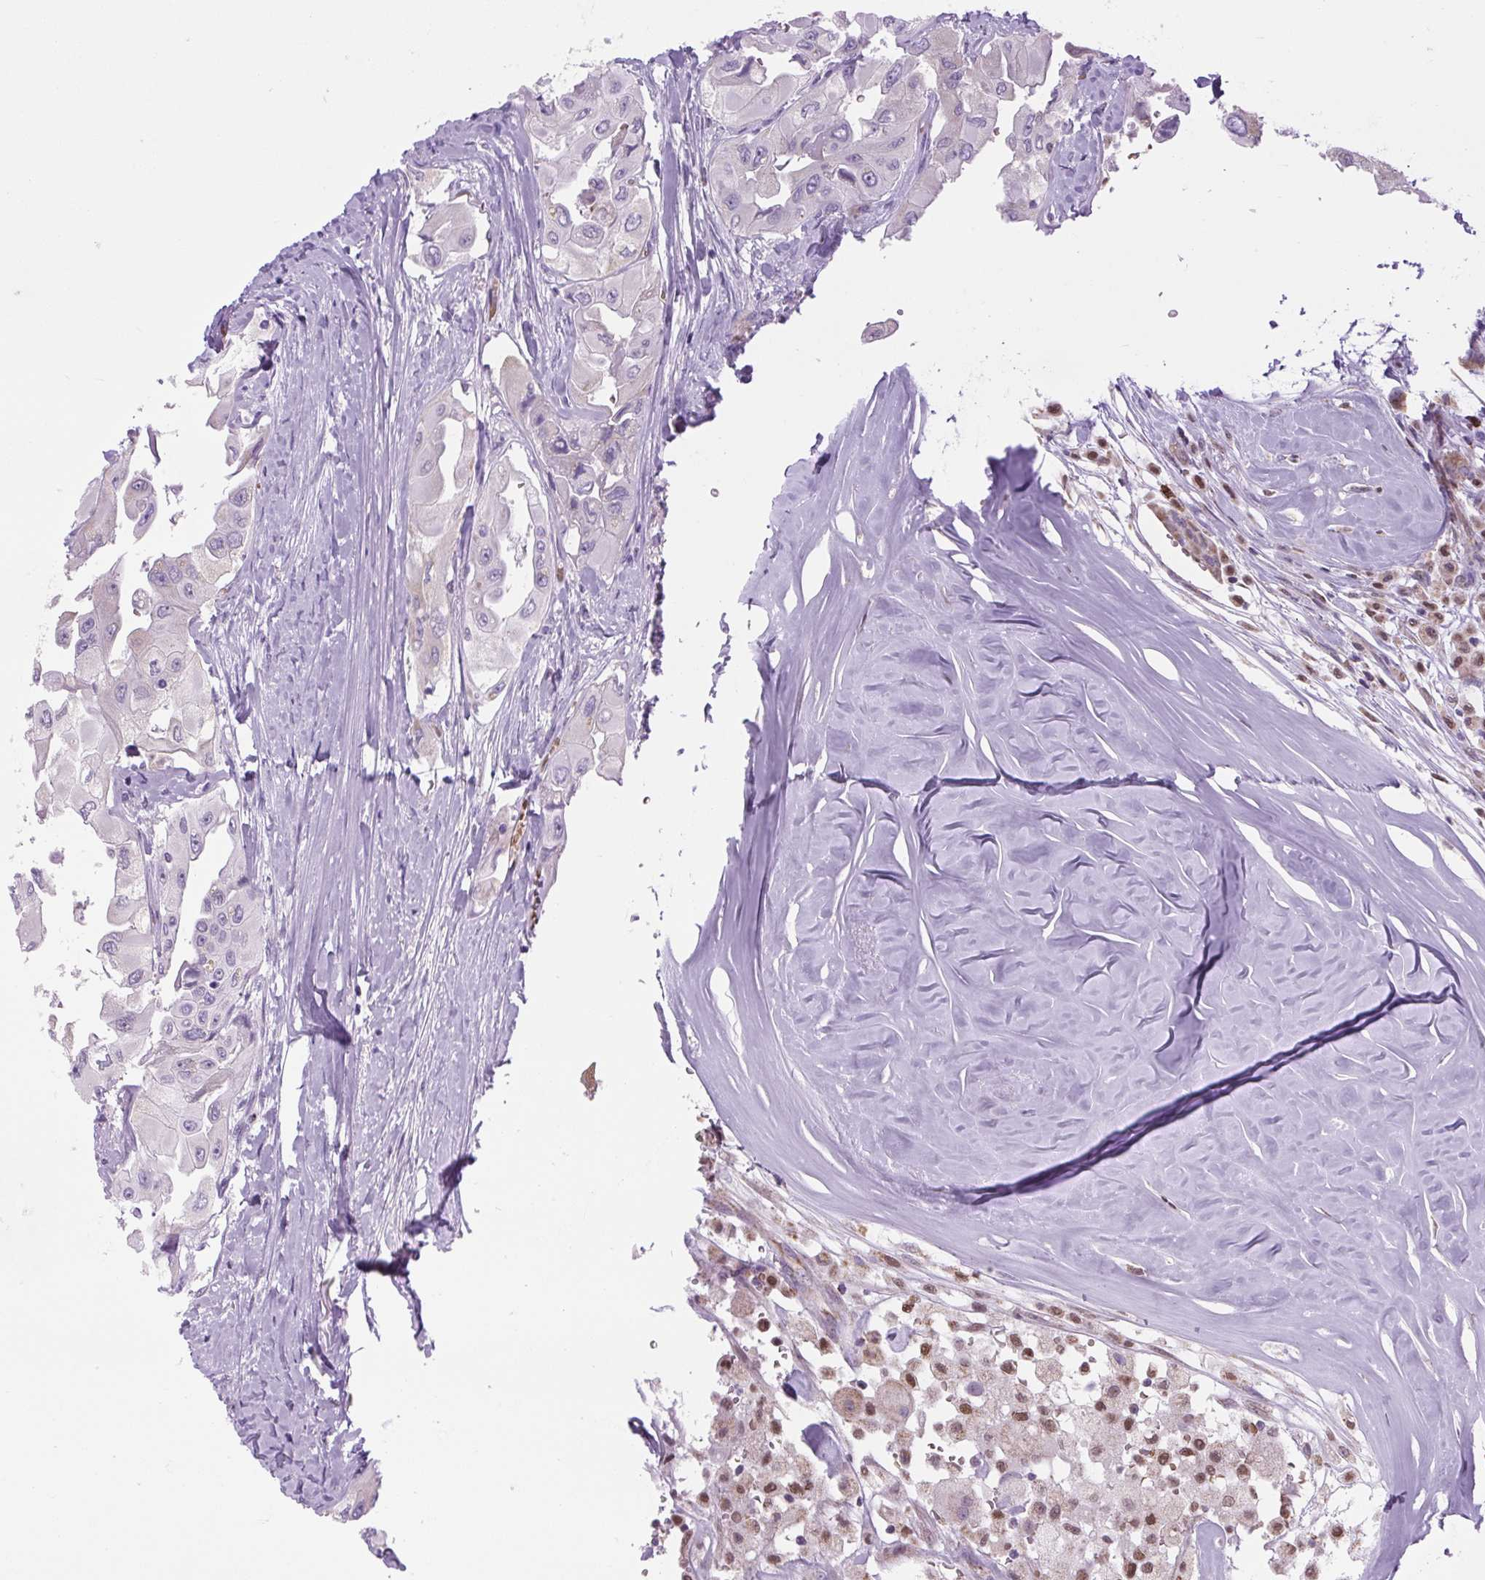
{"staining": {"intensity": "weak", "quantity": "25%-75%", "location": "cytoplasmic/membranous"}, "tissue": "thyroid cancer", "cell_type": "Tumor cells", "image_type": "cancer", "snomed": [{"axis": "morphology", "description": "Normal tissue, NOS"}, {"axis": "morphology", "description": "Papillary adenocarcinoma, NOS"}, {"axis": "topography", "description": "Thyroid gland"}], "caption": "A photomicrograph of human thyroid cancer stained for a protein exhibits weak cytoplasmic/membranous brown staining in tumor cells.", "gene": "SCO2", "patient": {"sex": "female", "age": 59}}